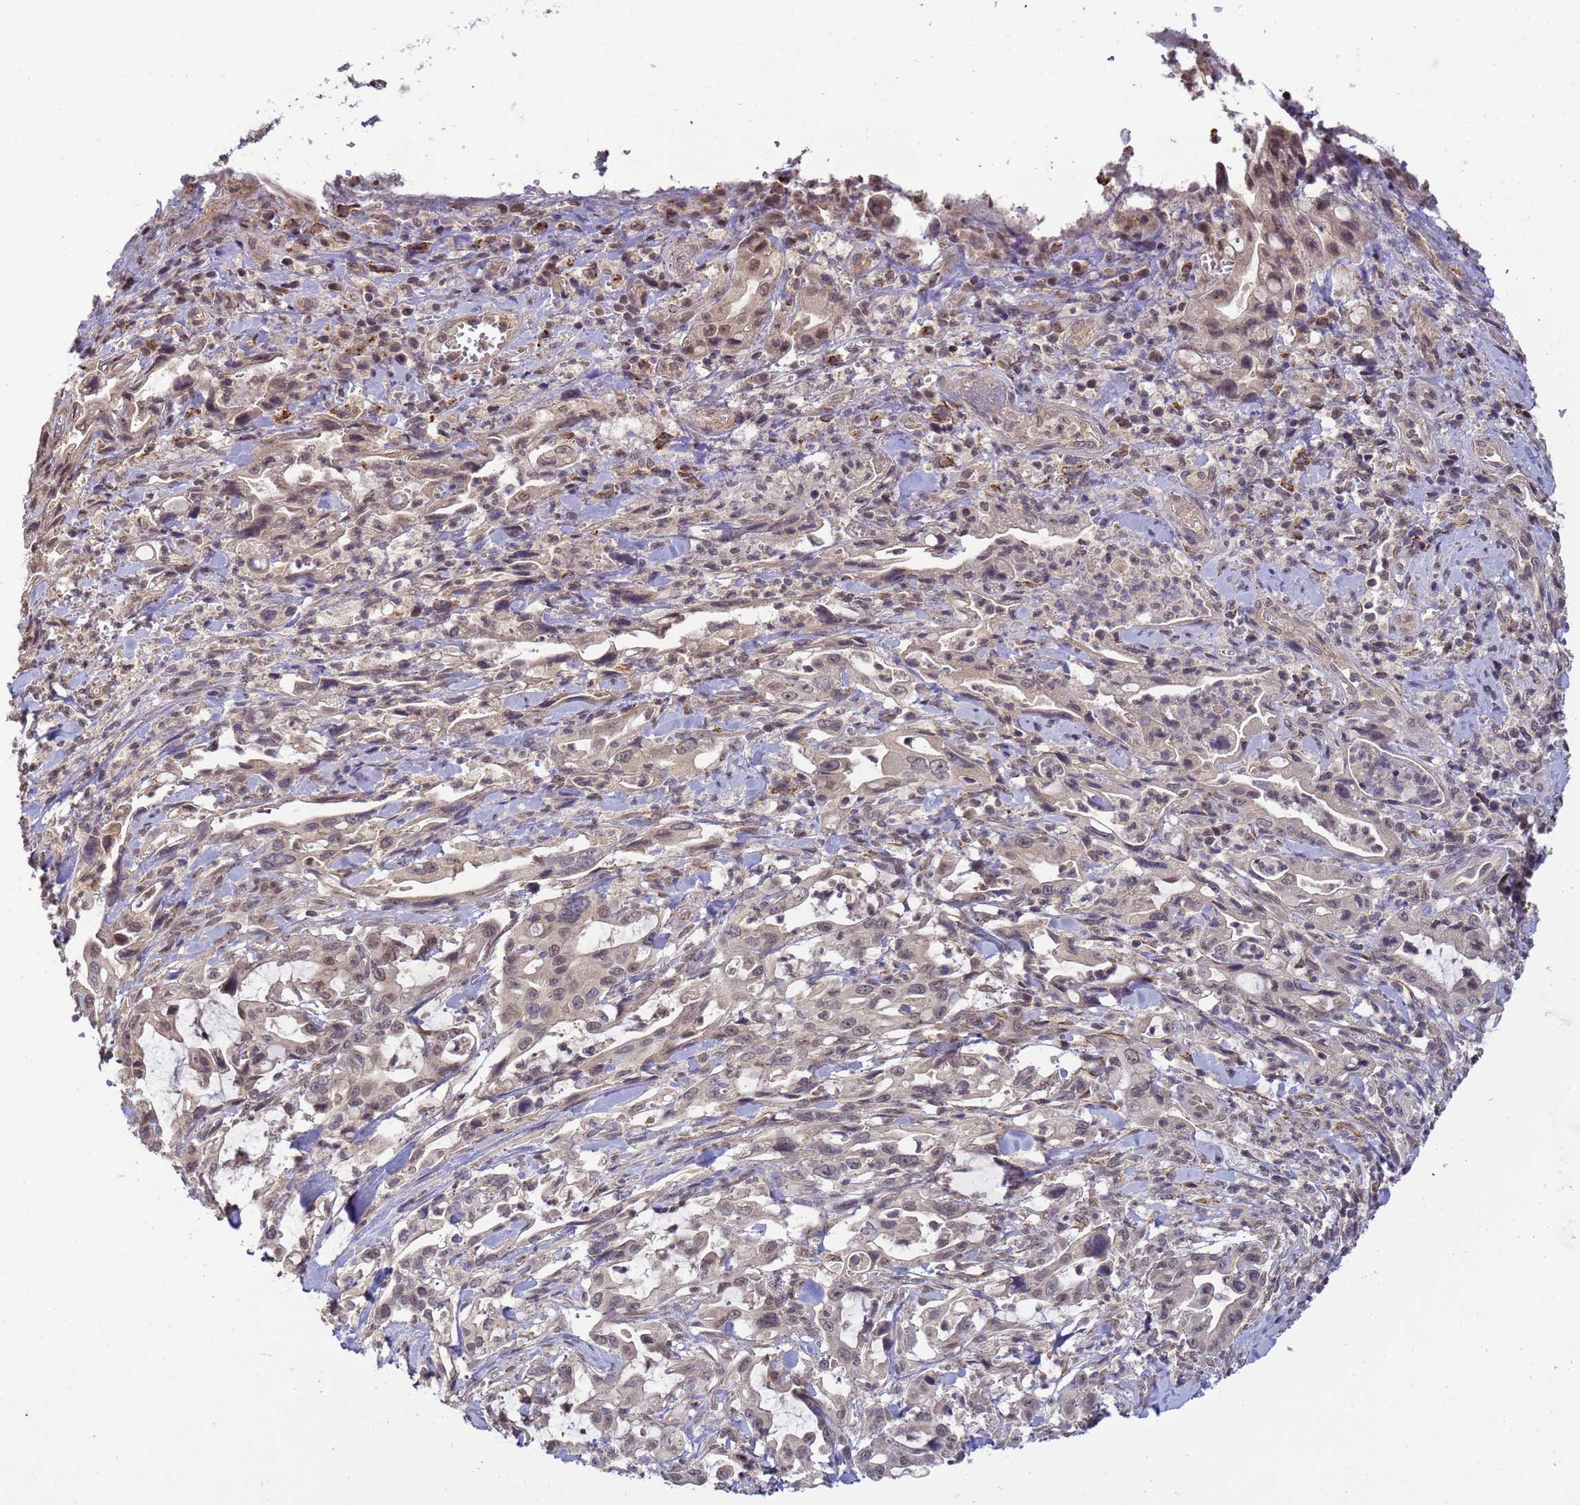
{"staining": {"intensity": "weak", "quantity": "25%-75%", "location": "nuclear"}, "tissue": "pancreatic cancer", "cell_type": "Tumor cells", "image_type": "cancer", "snomed": [{"axis": "morphology", "description": "Adenocarcinoma, NOS"}, {"axis": "topography", "description": "Pancreas"}], "caption": "An IHC photomicrograph of neoplastic tissue is shown. Protein staining in brown highlights weak nuclear positivity in pancreatic cancer (adenocarcinoma) within tumor cells.", "gene": "MYL7", "patient": {"sex": "female", "age": 61}}